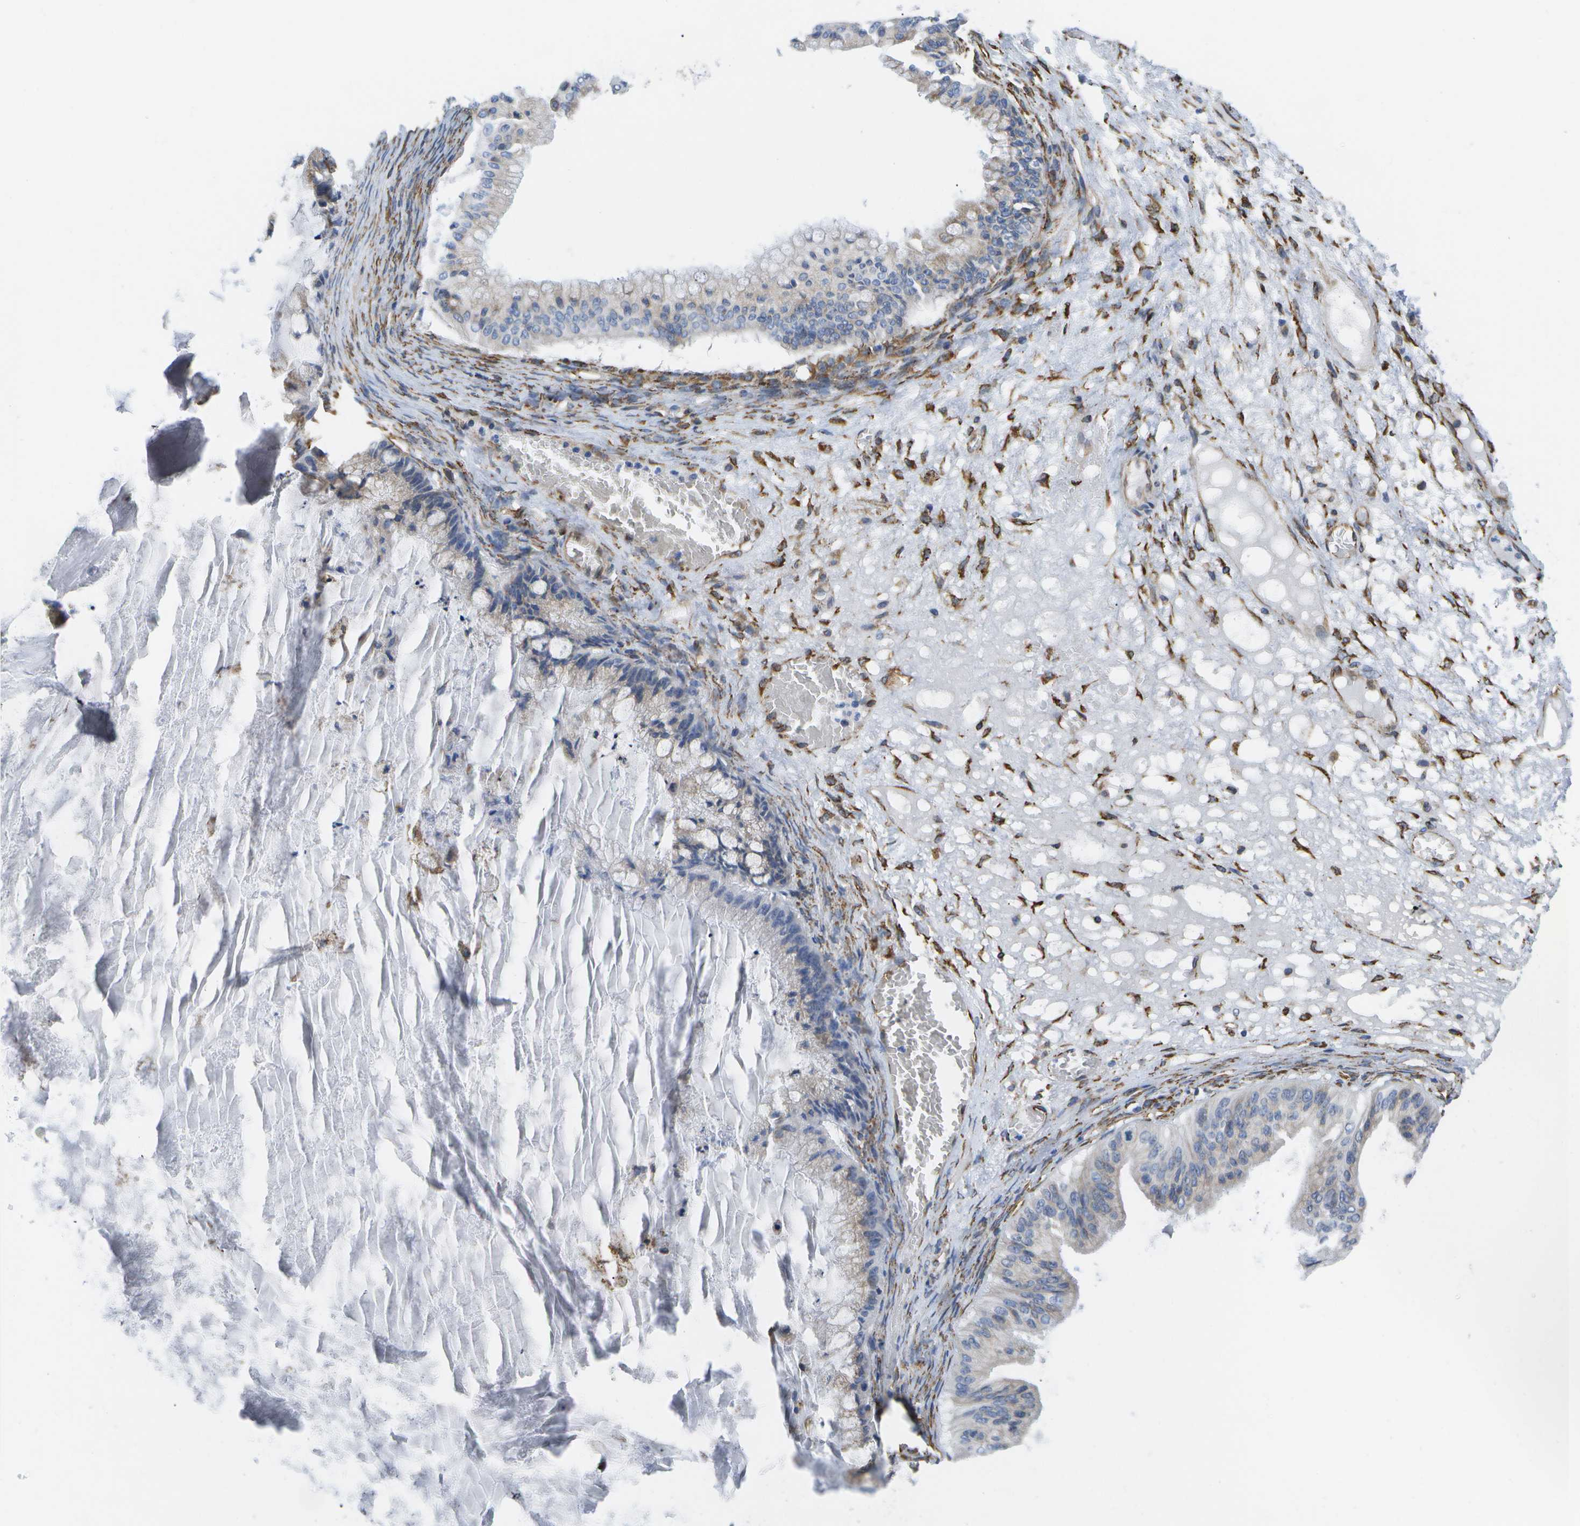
{"staining": {"intensity": "weak", "quantity": "<25%", "location": "cytoplasmic/membranous"}, "tissue": "ovarian cancer", "cell_type": "Tumor cells", "image_type": "cancer", "snomed": [{"axis": "morphology", "description": "Cystadenocarcinoma, mucinous, NOS"}, {"axis": "topography", "description": "Ovary"}], "caption": "High magnification brightfield microscopy of ovarian mucinous cystadenocarcinoma stained with DAB (3,3'-diaminobenzidine) (brown) and counterstained with hematoxylin (blue): tumor cells show no significant staining.", "gene": "ZDHHC17", "patient": {"sex": "female", "age": 57}}